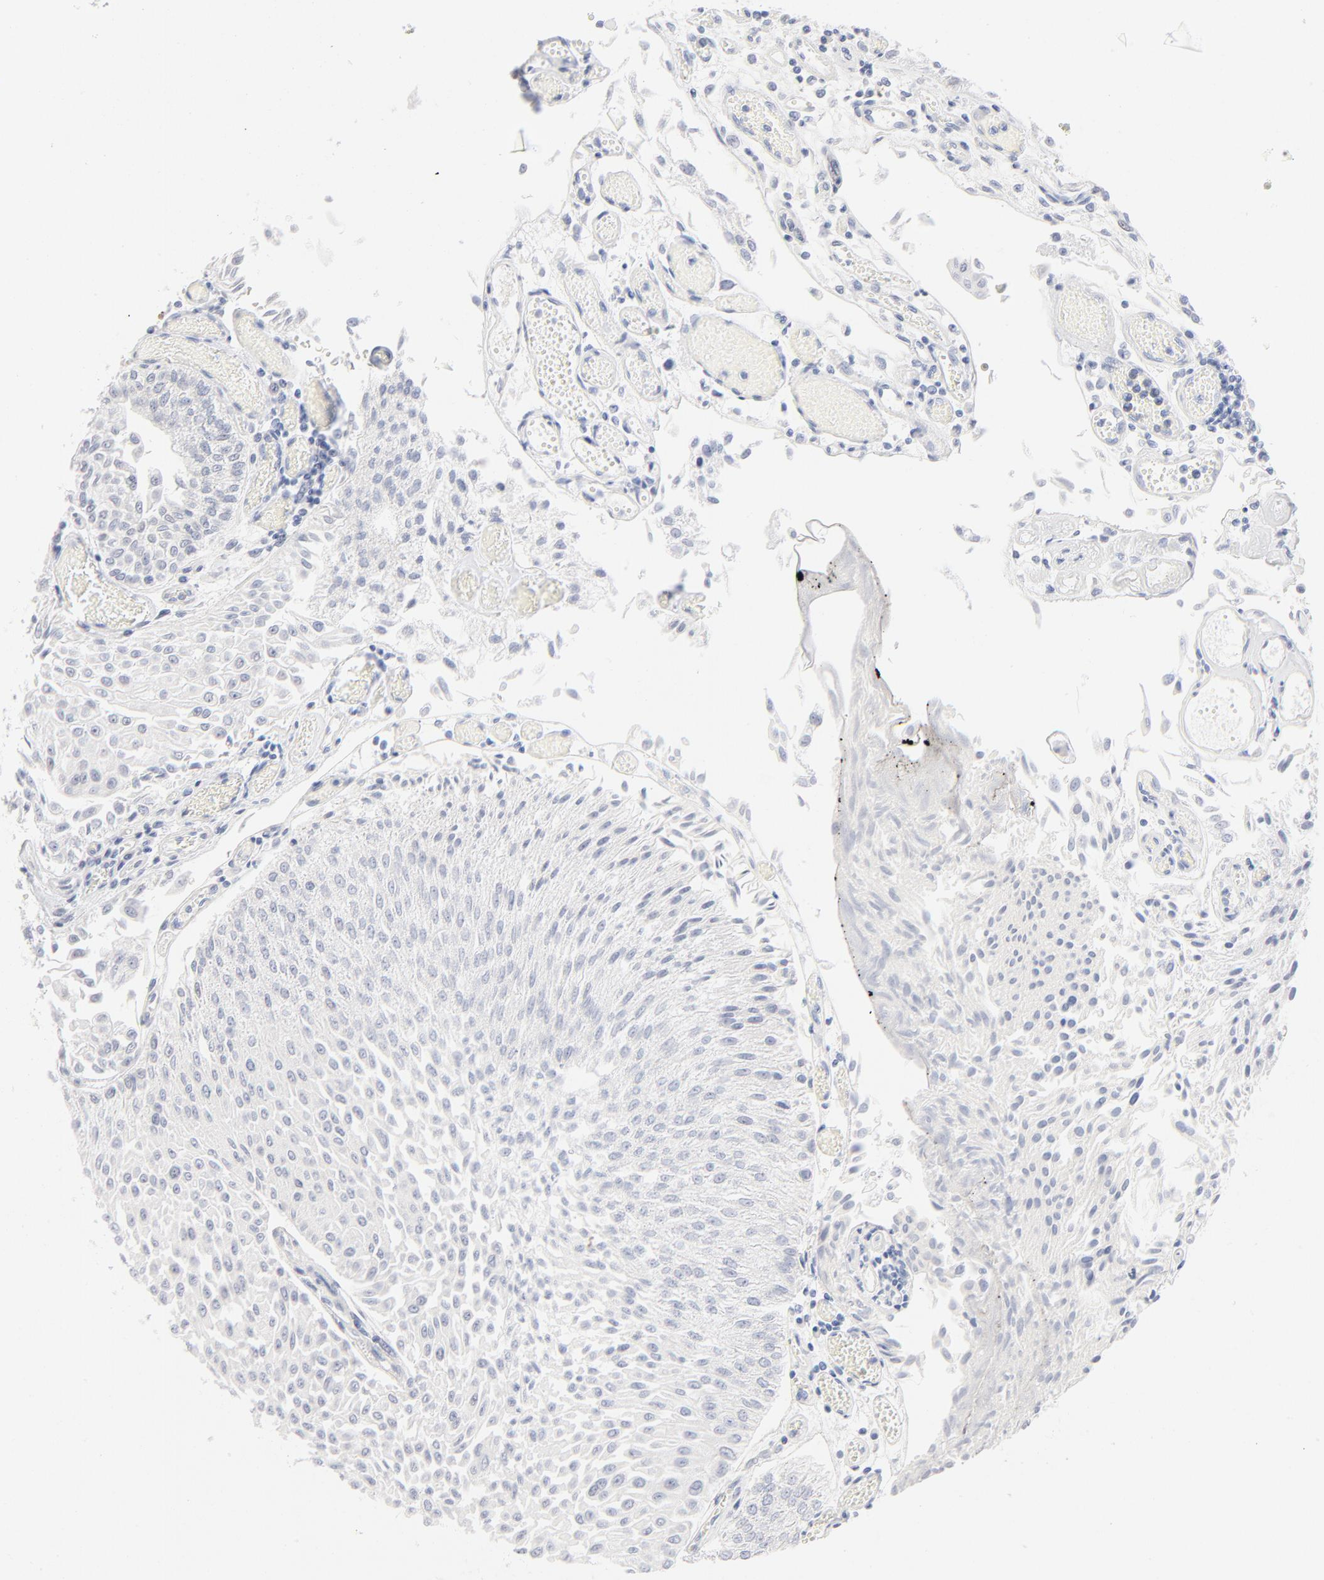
{"staining": {"intensity": "weak", "quantity": "<25%", "location": "nuclear"}, "tissue": "urothelial cancer", "cell_type": "Tumor cells", "image_type": "cancer", "snomed": [{"axis": "morphology", "description": "Urothelial carcinoma, Low grade"}, {"axis": "topography", "description": "Urinary bladder"}], "caption": "This is a photomicrograph of IHC staining of urothelial cancer, which shows no staining in tumor cells. (DAB (3,3'-diaminobenzidine) immunohistochemistry with hematoxylin counter stain).", "gene": "ONECUT1", "patient": {"sex": "male", "age": 86}}